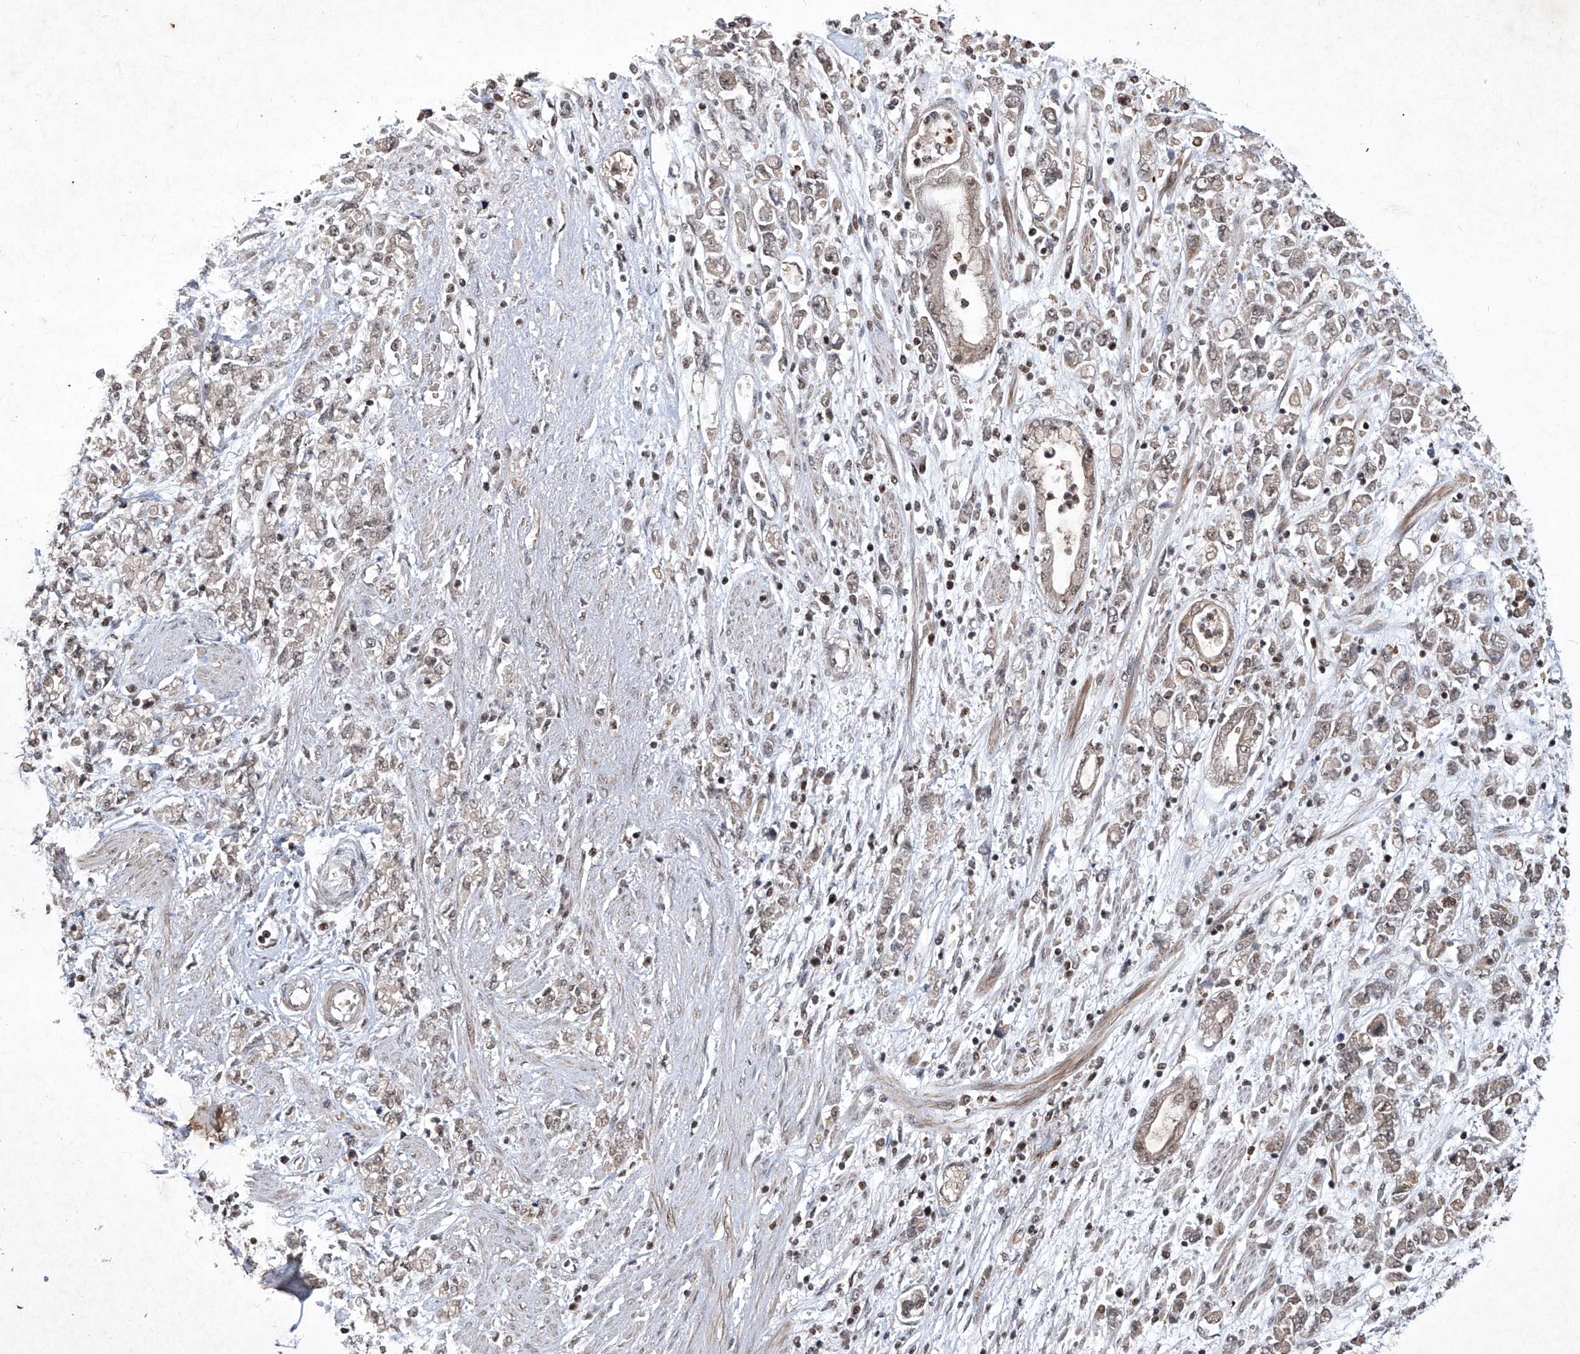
{"staining": {"intensity": "weak", "quantity": ">75%", "location": "nuclear"}, "tissue": "stomach cancer", "cell_type": "Tumor cells", "image_type": "cancer", "snomed": [{"axis": "morphology", "description": "Adenocarcinoma, NOS"}, {"axis": "topography", "description": "Stomach"}], "caption": "Immunohistochemistry (DAB (3,3'-diaminobenzidine)) staining of human stomach cancer exhibits weak nuclear protein positivity in approximately >75% of tumor cells.", "gene": "IRF2", "patient": {"sex": "female", "age": 76}}